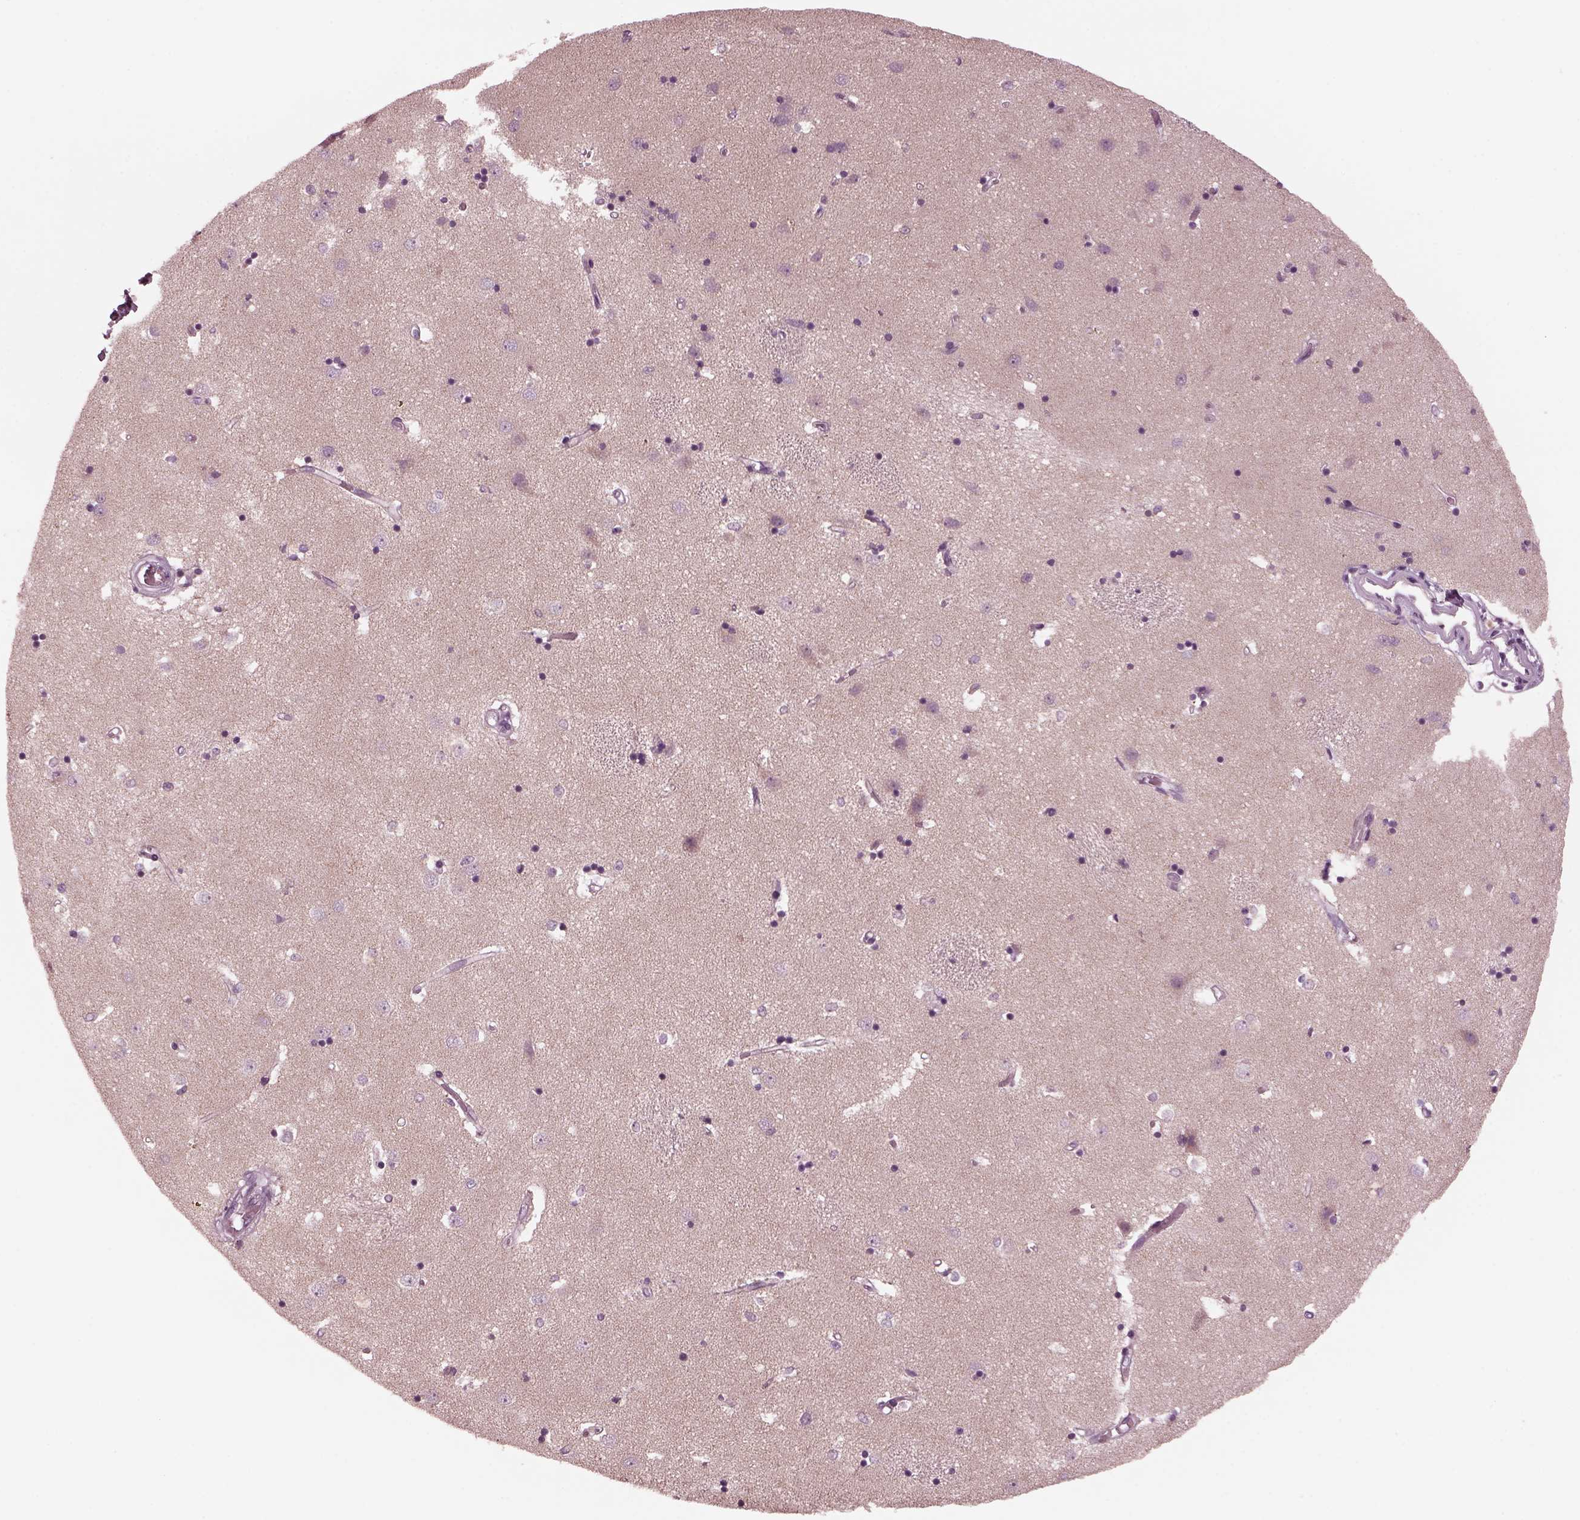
{"staining": {"intensity": "negative", "quantity": "none", "location": "none"}, "tissue": "caudate", "cell_type": "Glial cells", "image_type": "normal", "snomed": [{"axis": "morphology", "description": "Normal tissue, NOS"}, {"axis": "topography", "description": "Lateral ventricle wall"}], "caption": "Caudate stained for a protein using IHC exhibits no expression glial cells.", "gene": "CELSR3", "patient": {"sex": "male", "age": 54}}